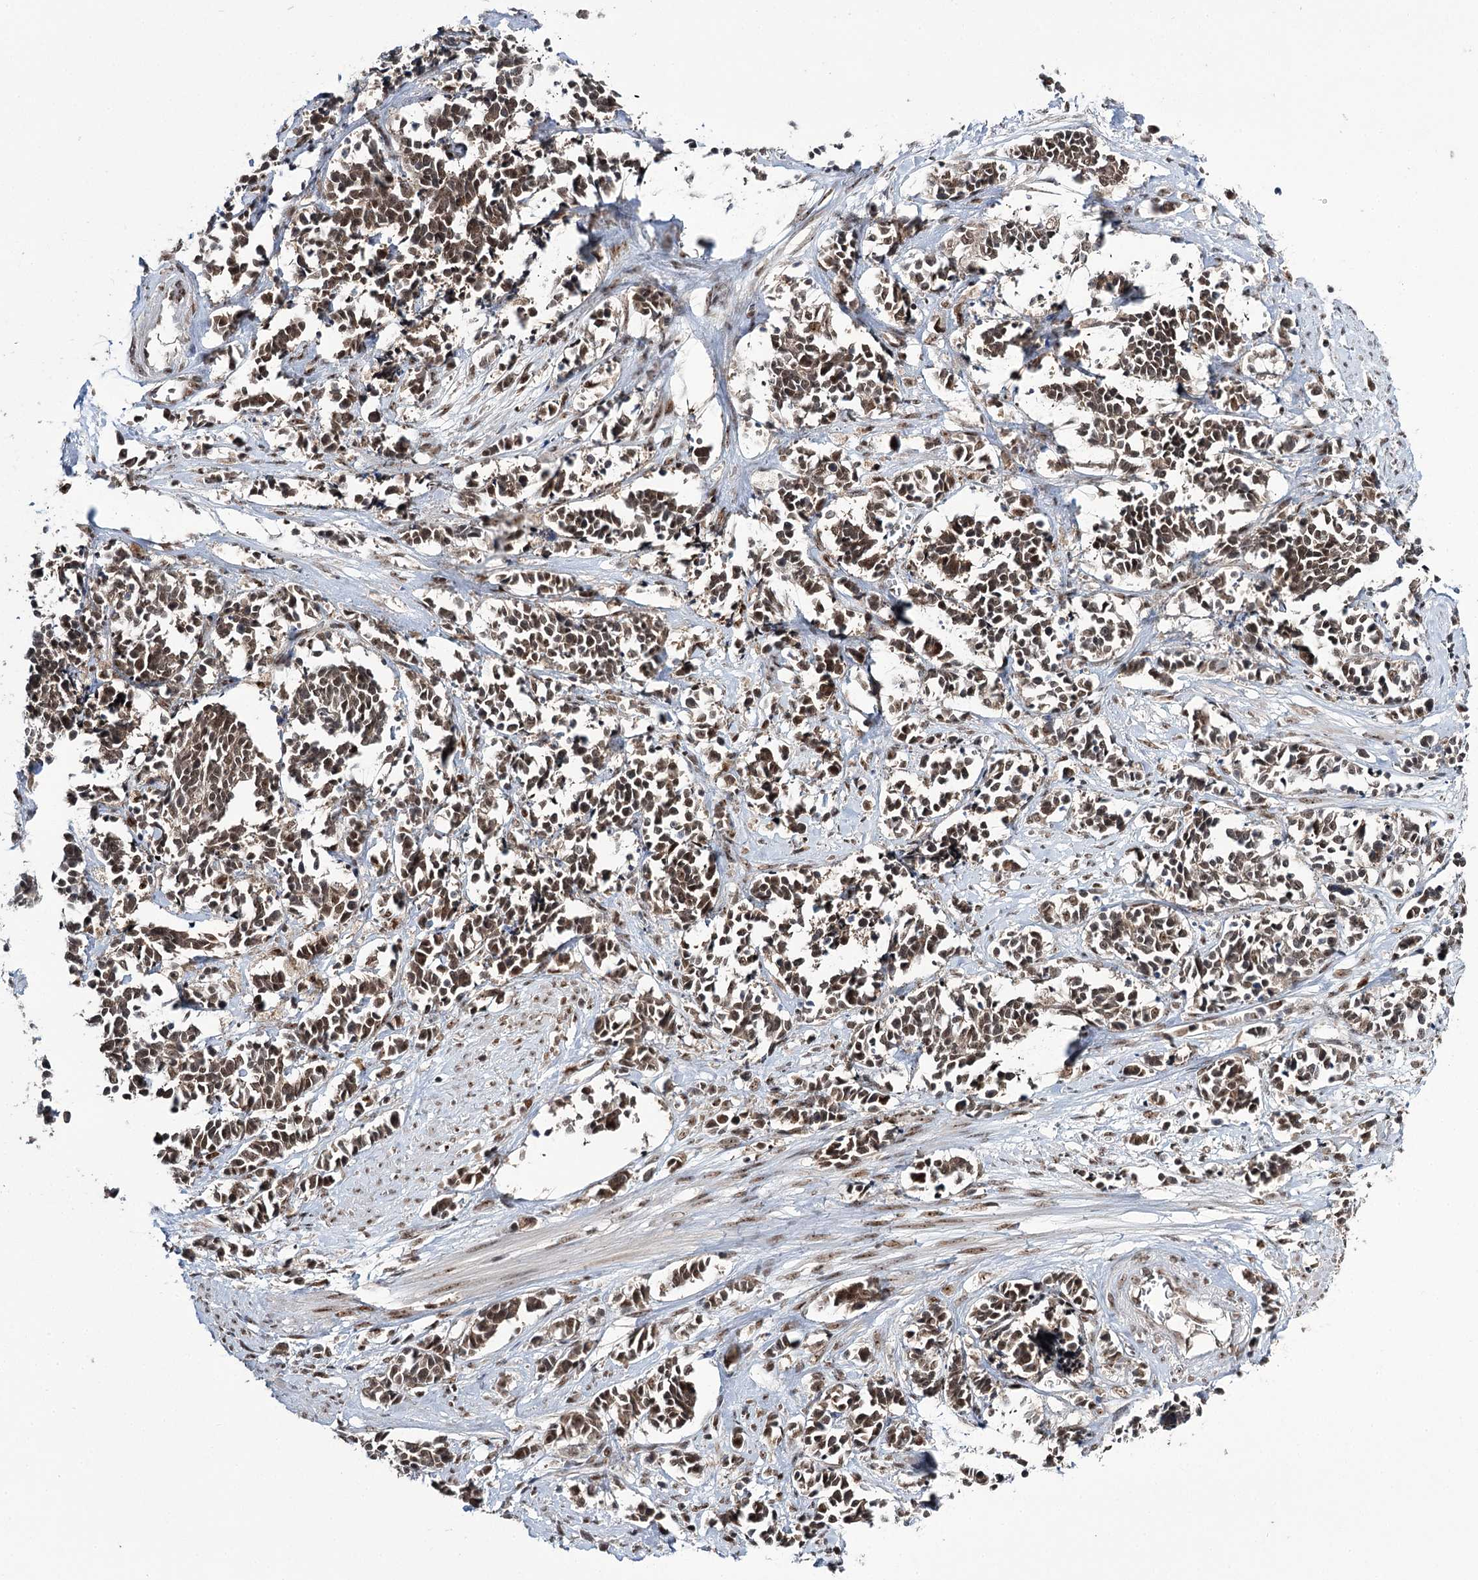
{"staining": {"intensity": "moderate", "quantity": ">75%", "location": "nuclear"}, "tissue": "cervical cancer", "cell_type": "Tumor cells", "image_type": "cancer", "snomed": [{"axis": "morphology", "description": "Normal tissue, NOS"}, {"axis": "morphology", "description": "Squamous cell carcinoma, NOS"}, {"axis": "topography", "description": "Cervix"}], "caption": "Protein staining of cervical squamous cell carcinoma tissue displays moderate nuclear staining in approximately >75% of tumor cells. Nuclei are stained in blue.", "gene": "ERCC3", "patient": {"sex": "female", "age": 35}}